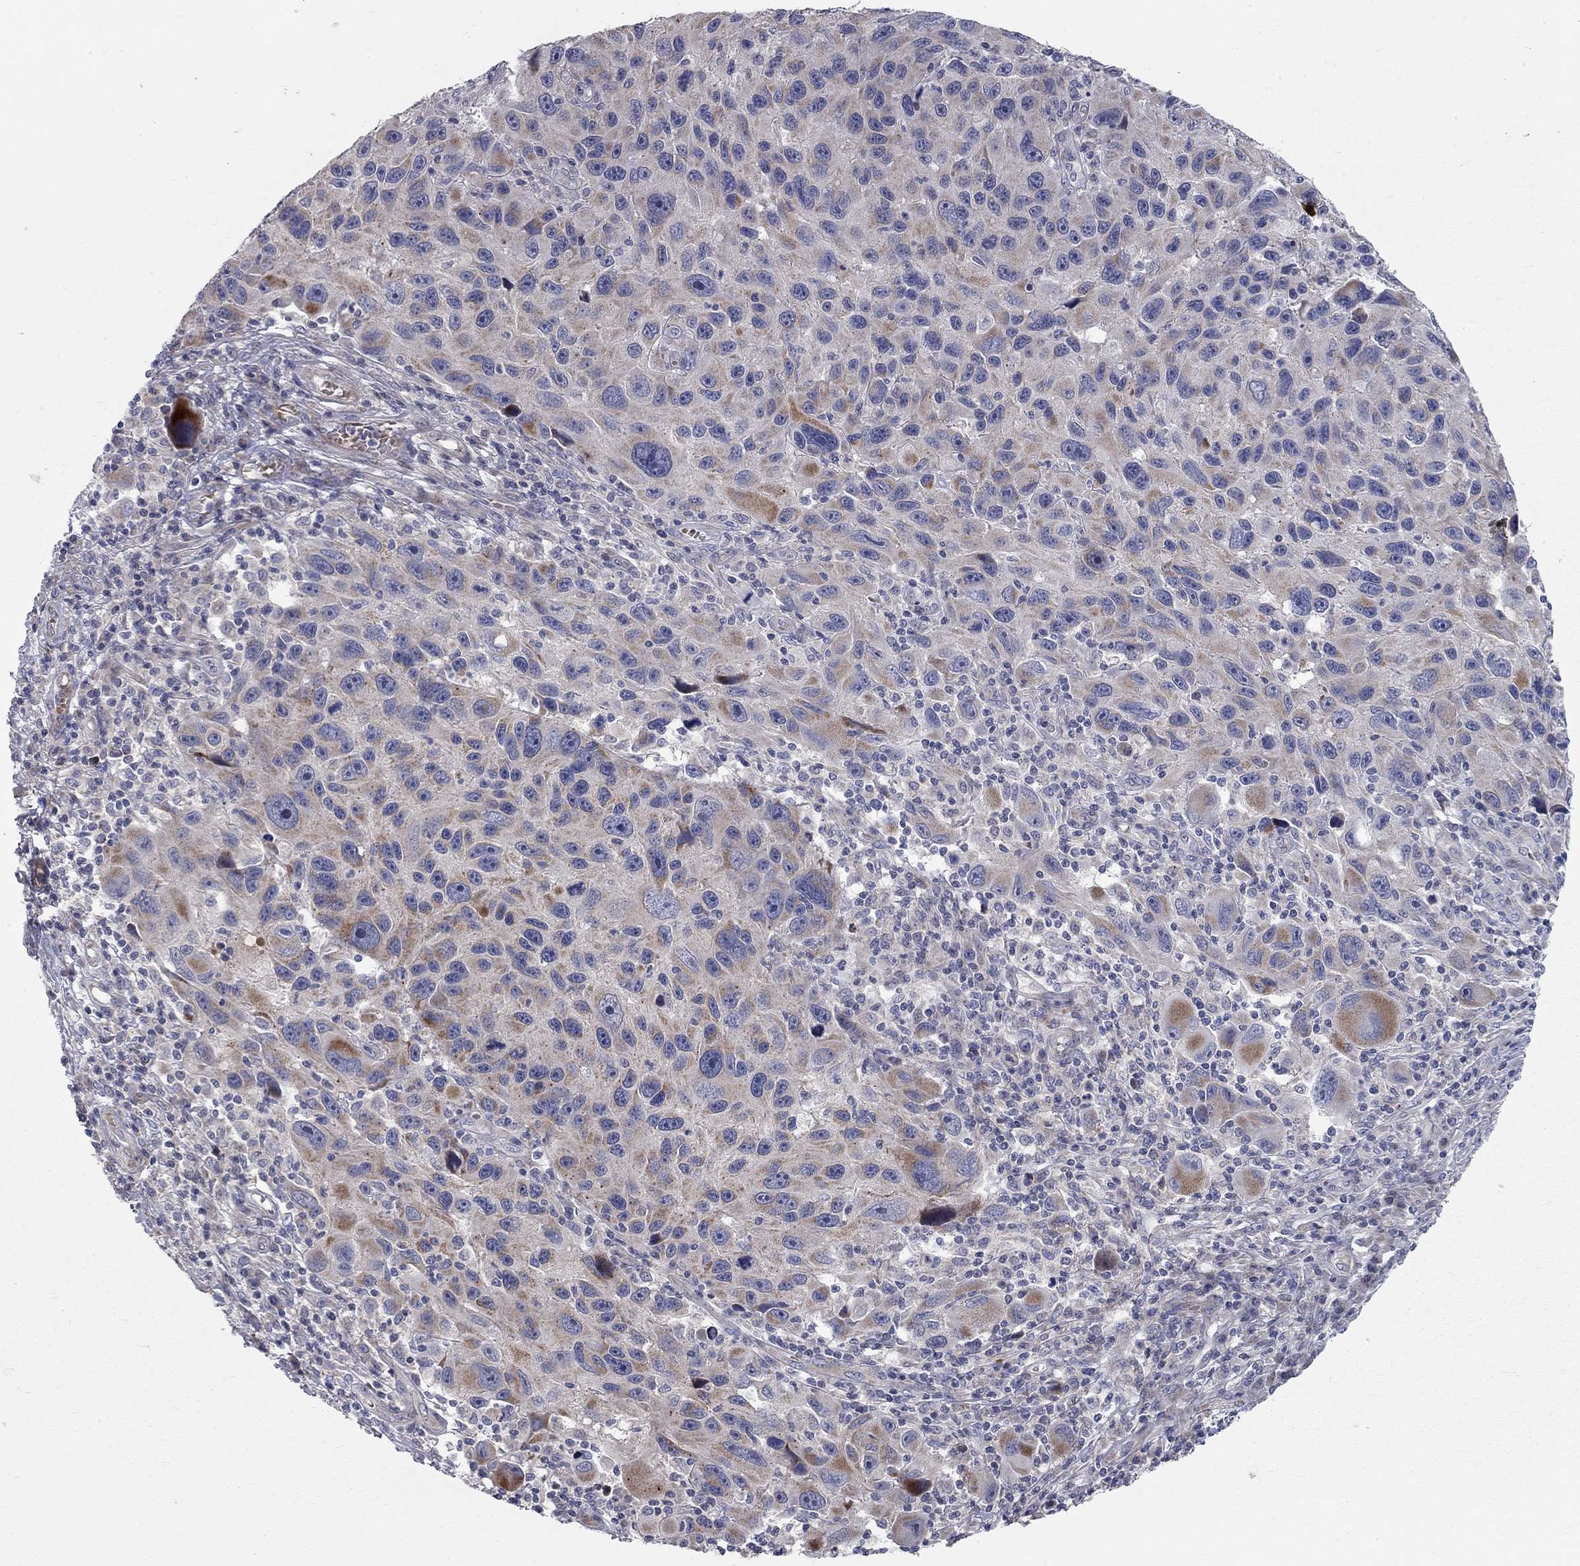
{"staining": {"intensity": "moderate", "quantity": "<25%", "location": "cytoplasmic/membranous"}, "tissue": "melanoma", "cell_type": "Tumor cells", "image_type": "cancer", "snomed": [{"axis": "morphology", "description": "Malignant melanoma, NOS"}, {"axis": "topography", "description": "Skin"}], "caption": "Tumor cells exhibit moderate cytoplasmic/membranous positivity in approximately <25% of cells in malignant melanoma.", "gene": "KANSL1L", "patient": {"sex": "male", "age": 53}}